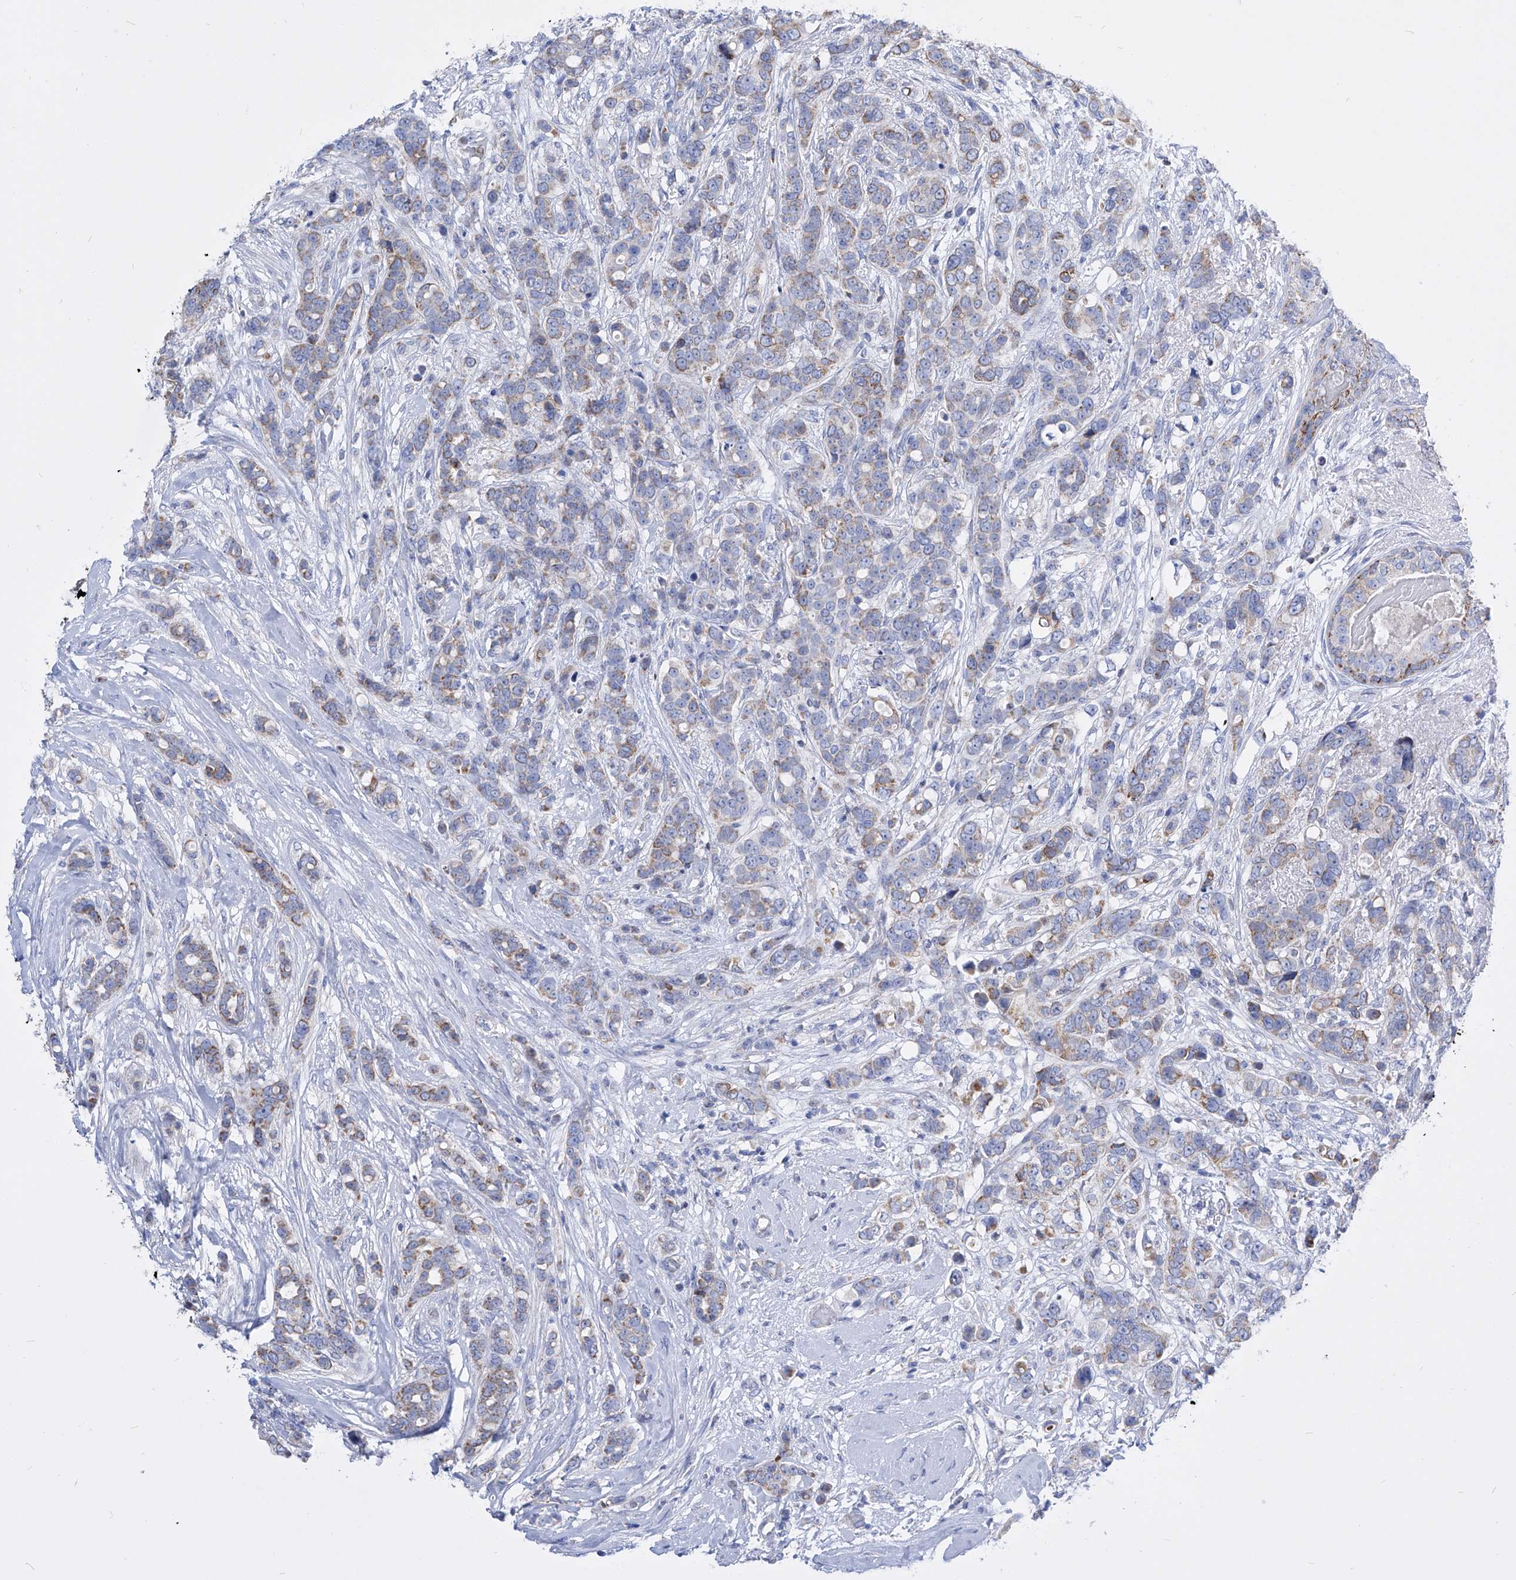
{"staining": {"intensity": "moderate", "quantity": "<25%", "location": "cytoplasmic/membranous"}, "tissue": "breast cancer", "cell_type": "Tumor cells", "image_type": "cancer", "snomed": [{"axis": "morphology", "description": "Lobular carcinoma"}, {"axis": "topography", "description": "Breast"}], "caption": "About <25% of tumor cells in lobular carcinoma (breast) show moderate cytoplasmic/membranous protein staining as visualized by brown immunohistochemical staining.", "gene": "COQ3", "patient": {"sex": "female", "age": 51}}